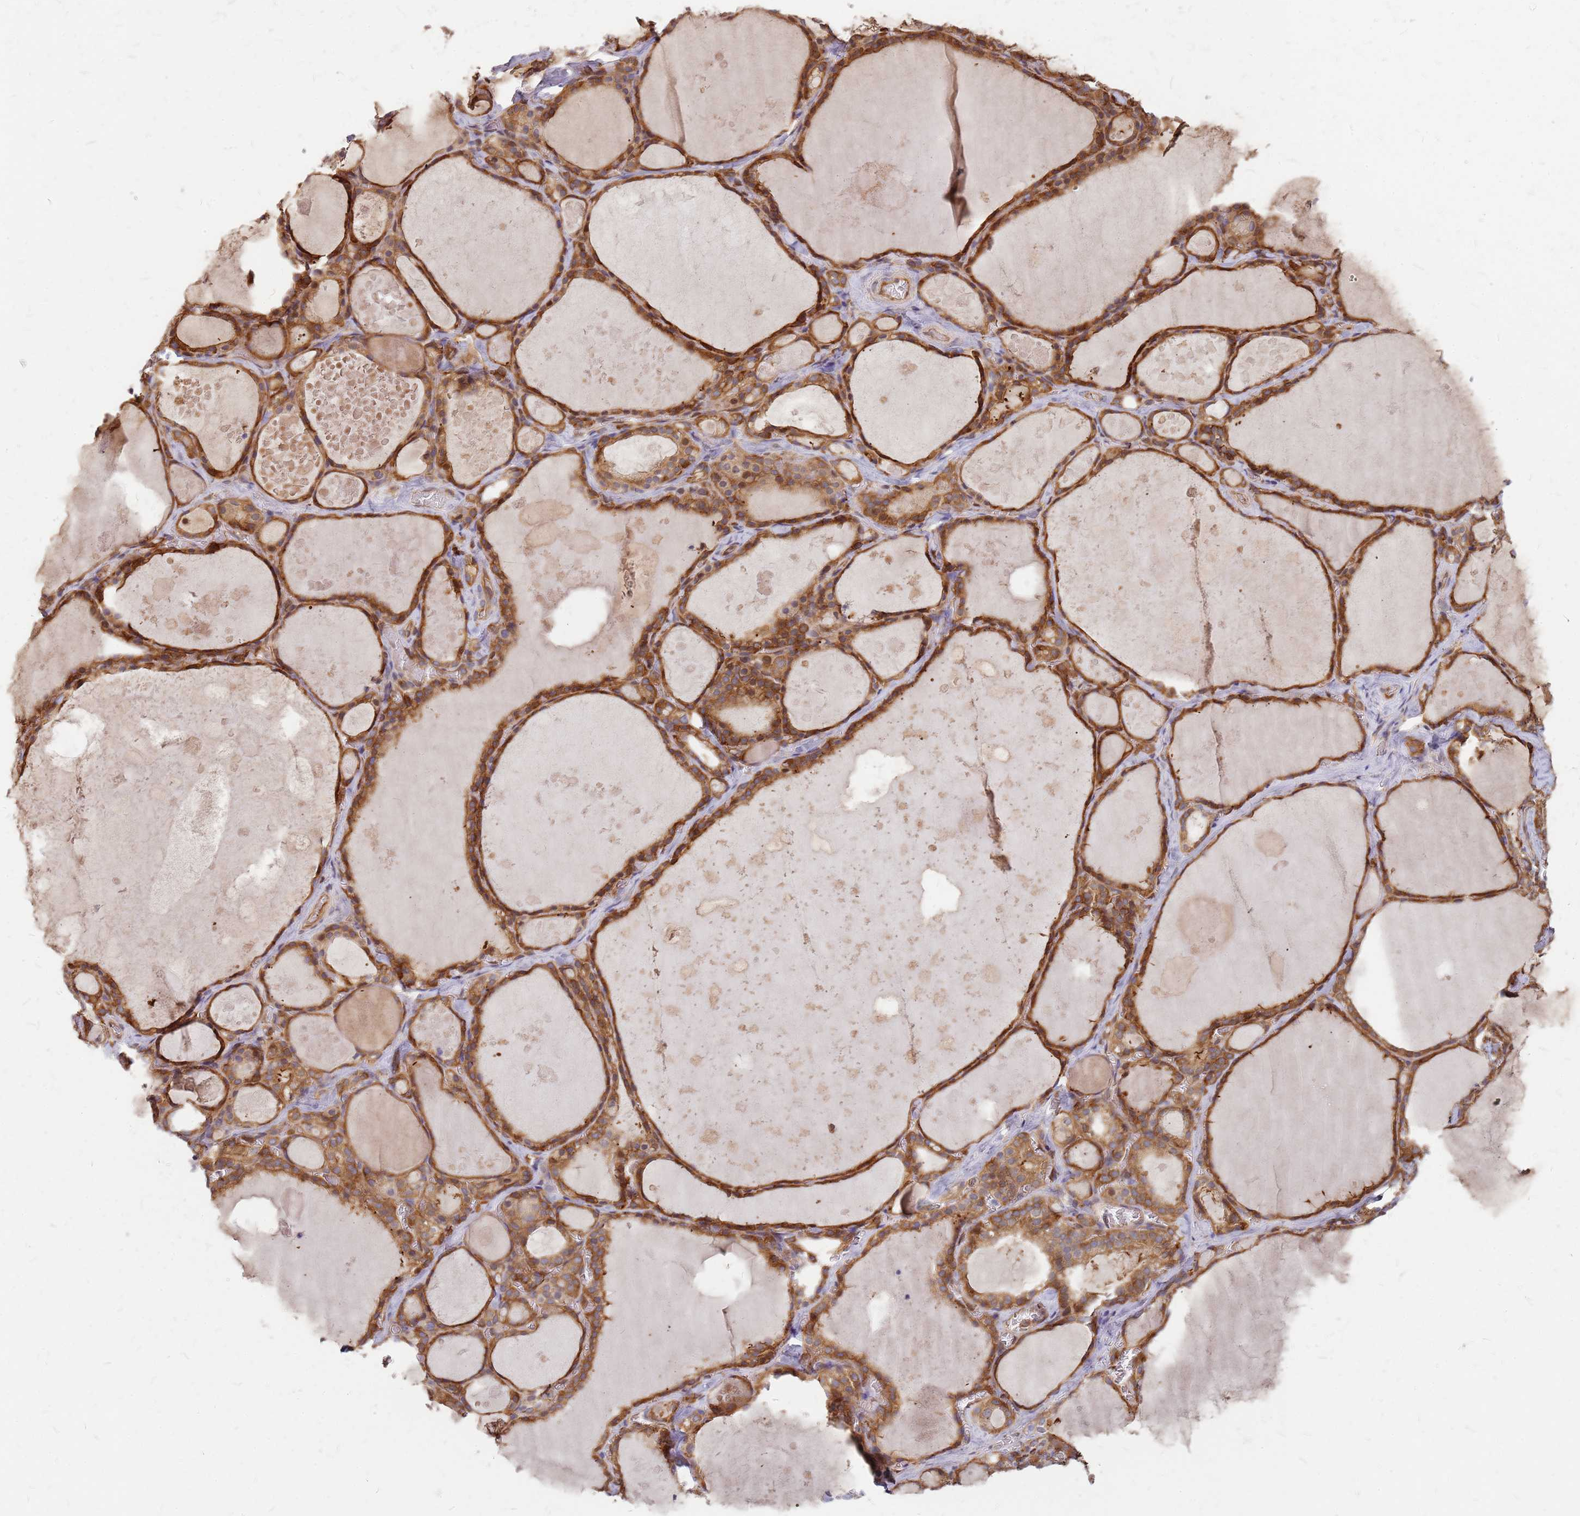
{"staining": {"intensity": "moderate", "quantity": ">75%", "location": "cytoplasmic/membranous"}, "tissue": "thyroid gland", "cell_type": "Glandular cells", "image_type": "normal", "snomed": [{"axis": "morphology", "description": "Normal tissue, NOS"}, {"axis": "topography", "description": "Thyroid gland"}], "caption": "Protein analysis of unremarkable thyroid gland shows moderate cytoplasmic/membranous staining in about >75% of glandular cells. The protein is stained brown, and the nuclei are stained in blue (DAB (3,3'-diaminobenzidine) IHC with brightfield microscopy, high magnification).", "gene": "HDX", "patient": {"sex": "male", "age": 56}}